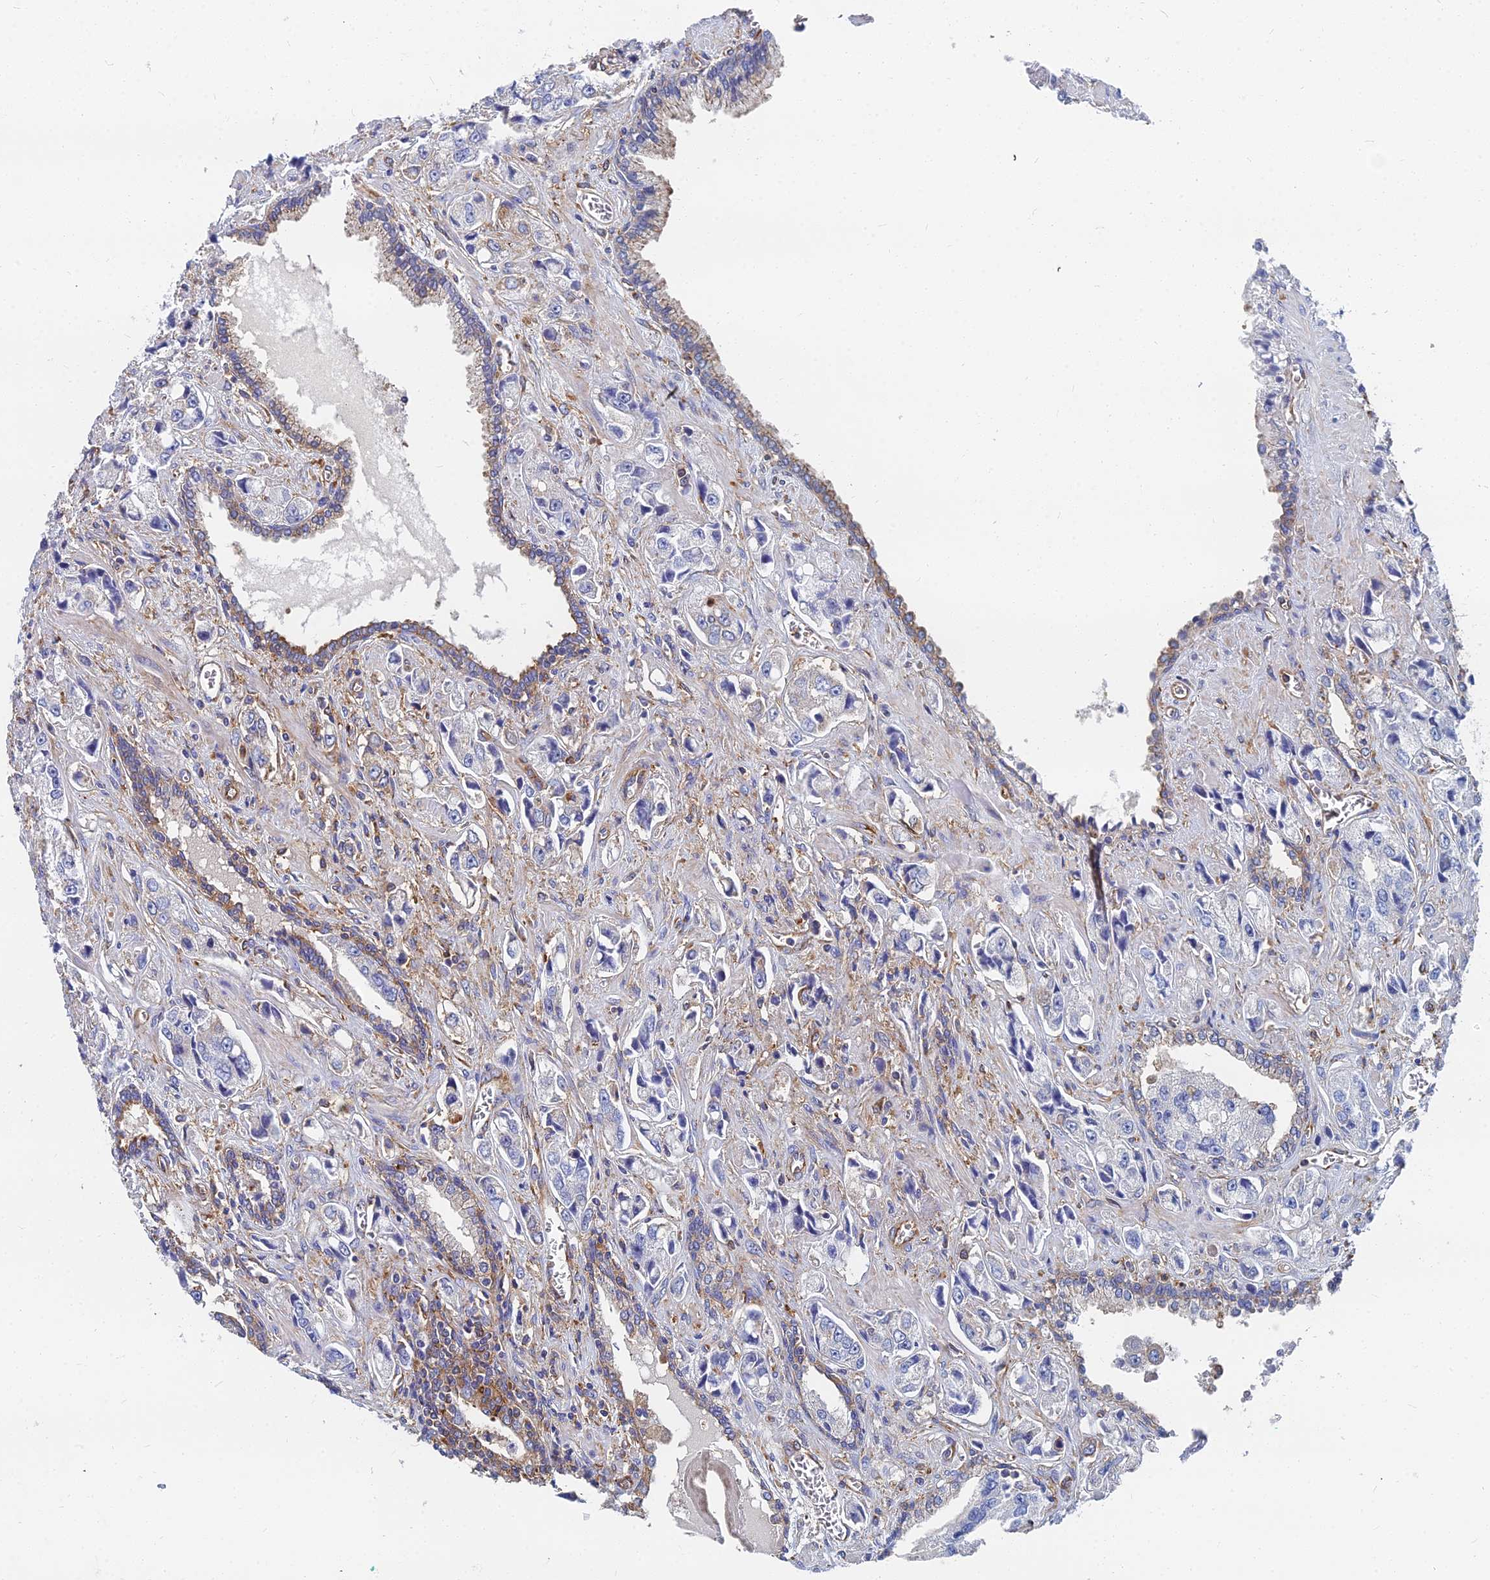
{"staining": {"intensity": "negative", "quantity": "none", "location": "none"}, "tissue": "prostate cancer", "cell_type": "Tumor cells", "image_type": "cancer", "snomed": [{"axis": "morphology", "description": "Adenocarcinoma, High grade"}, {"axis": "topography", "description": "Prostate"}], "caption": "Immunohistochemistry (IHC) of prostate cancer shows no staining in tumor cells.", "gene": "GPR42", "patient": {"sex": "male", "age": 74}}